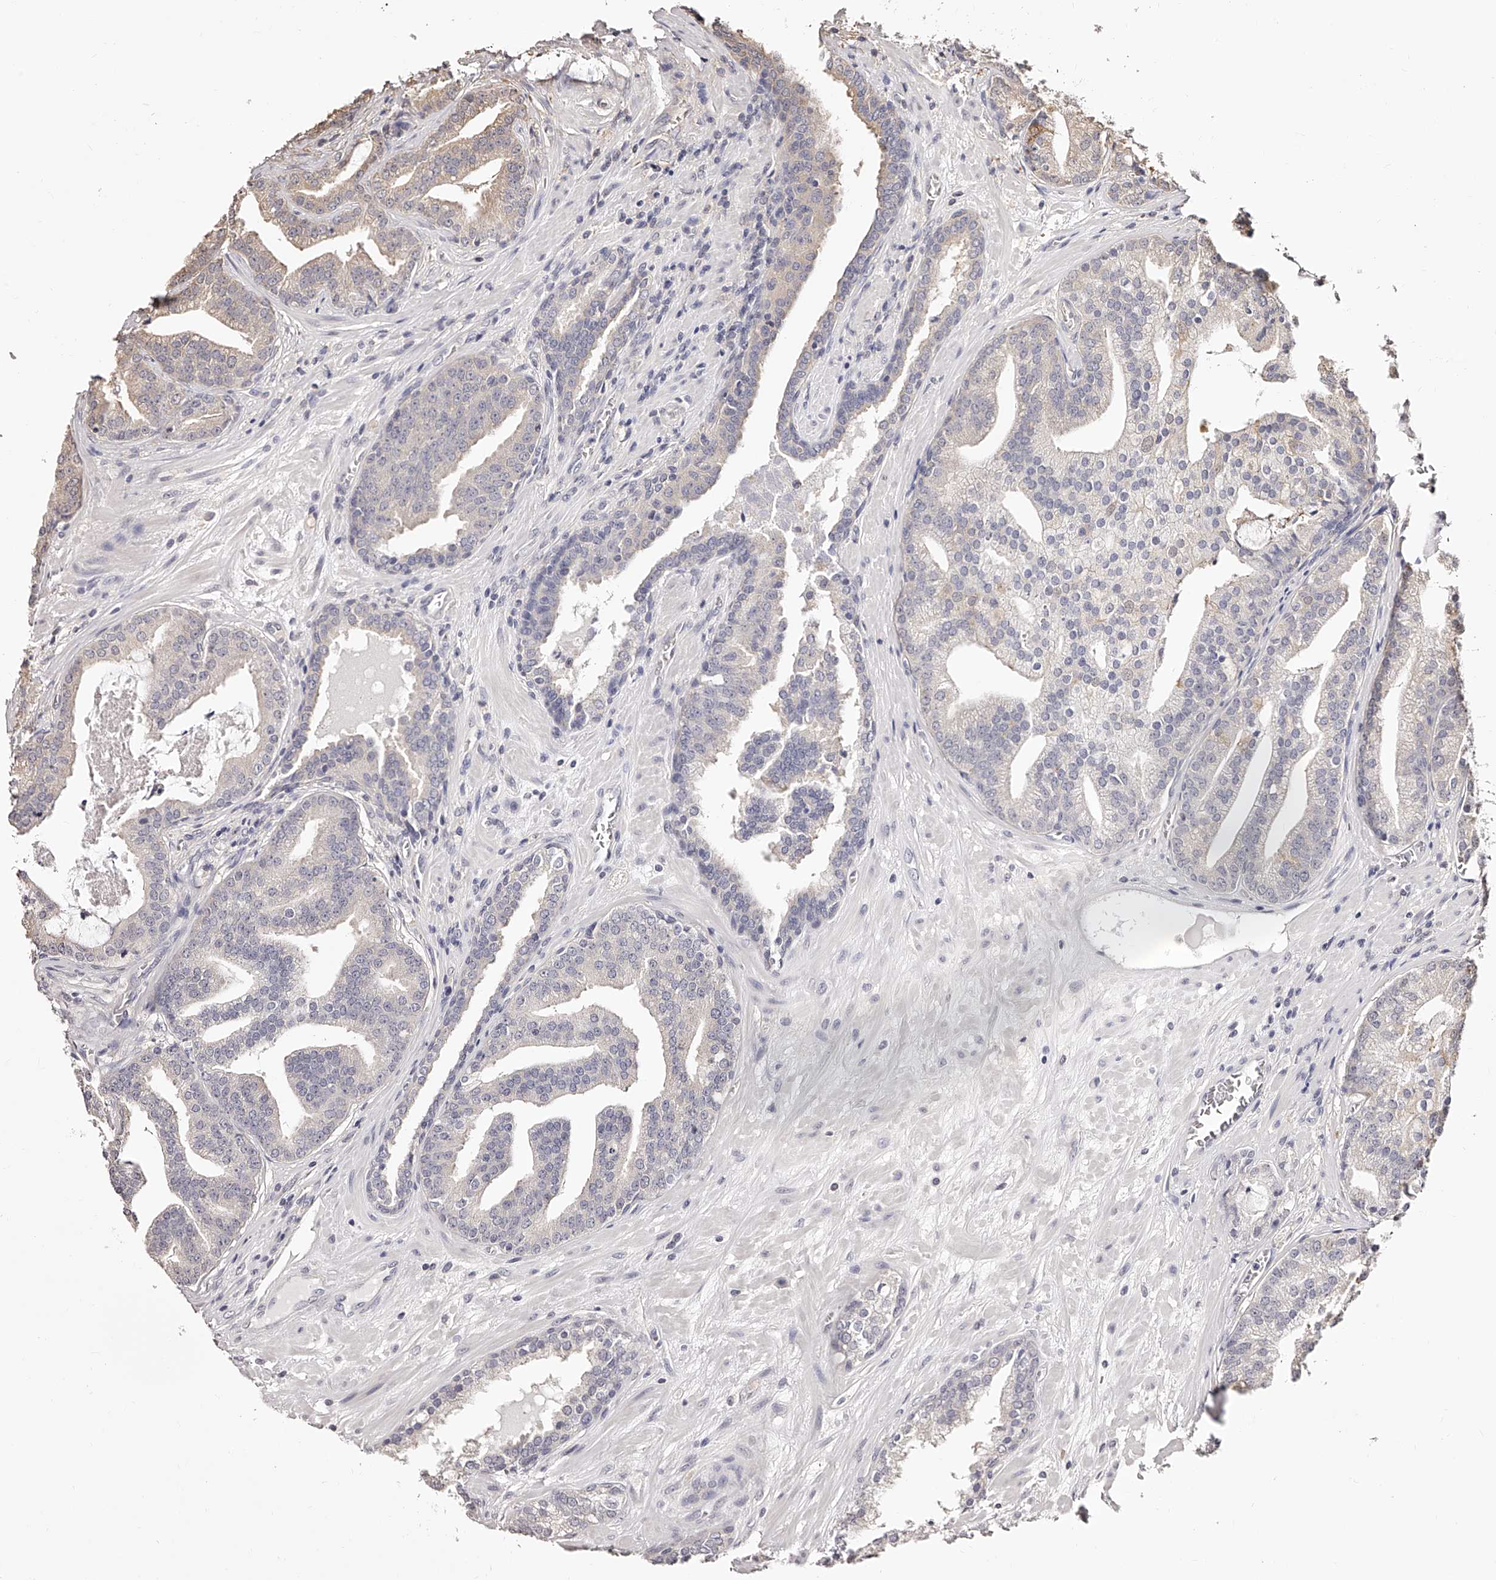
{"staining": {"intensity": "weak", "quantity": "<25%", "location": "cytoplasmic/membranous"}, "tissue": "prostate cancer", "cell_type": "Tumor cells", "image_type": "cancer", "snomed": [{"axis": "morphology", "description": "Adenocarcinoma, Low grade"}, {"axis": "topography", "description": "Prostate"}], "caption": "High magnification brightfield microscopy of prostate cancer stained with DAB (brown) and counterstained with hematoxylin (blue): tumor cells show no significant expression. (Stains: DAB immunohistochemistry with hematoxylin counter stain, Microscopy: brightfield microscopy at high magnification).", "gene": "ZNF582", "patient": {"sex": "male", "age": 67}}